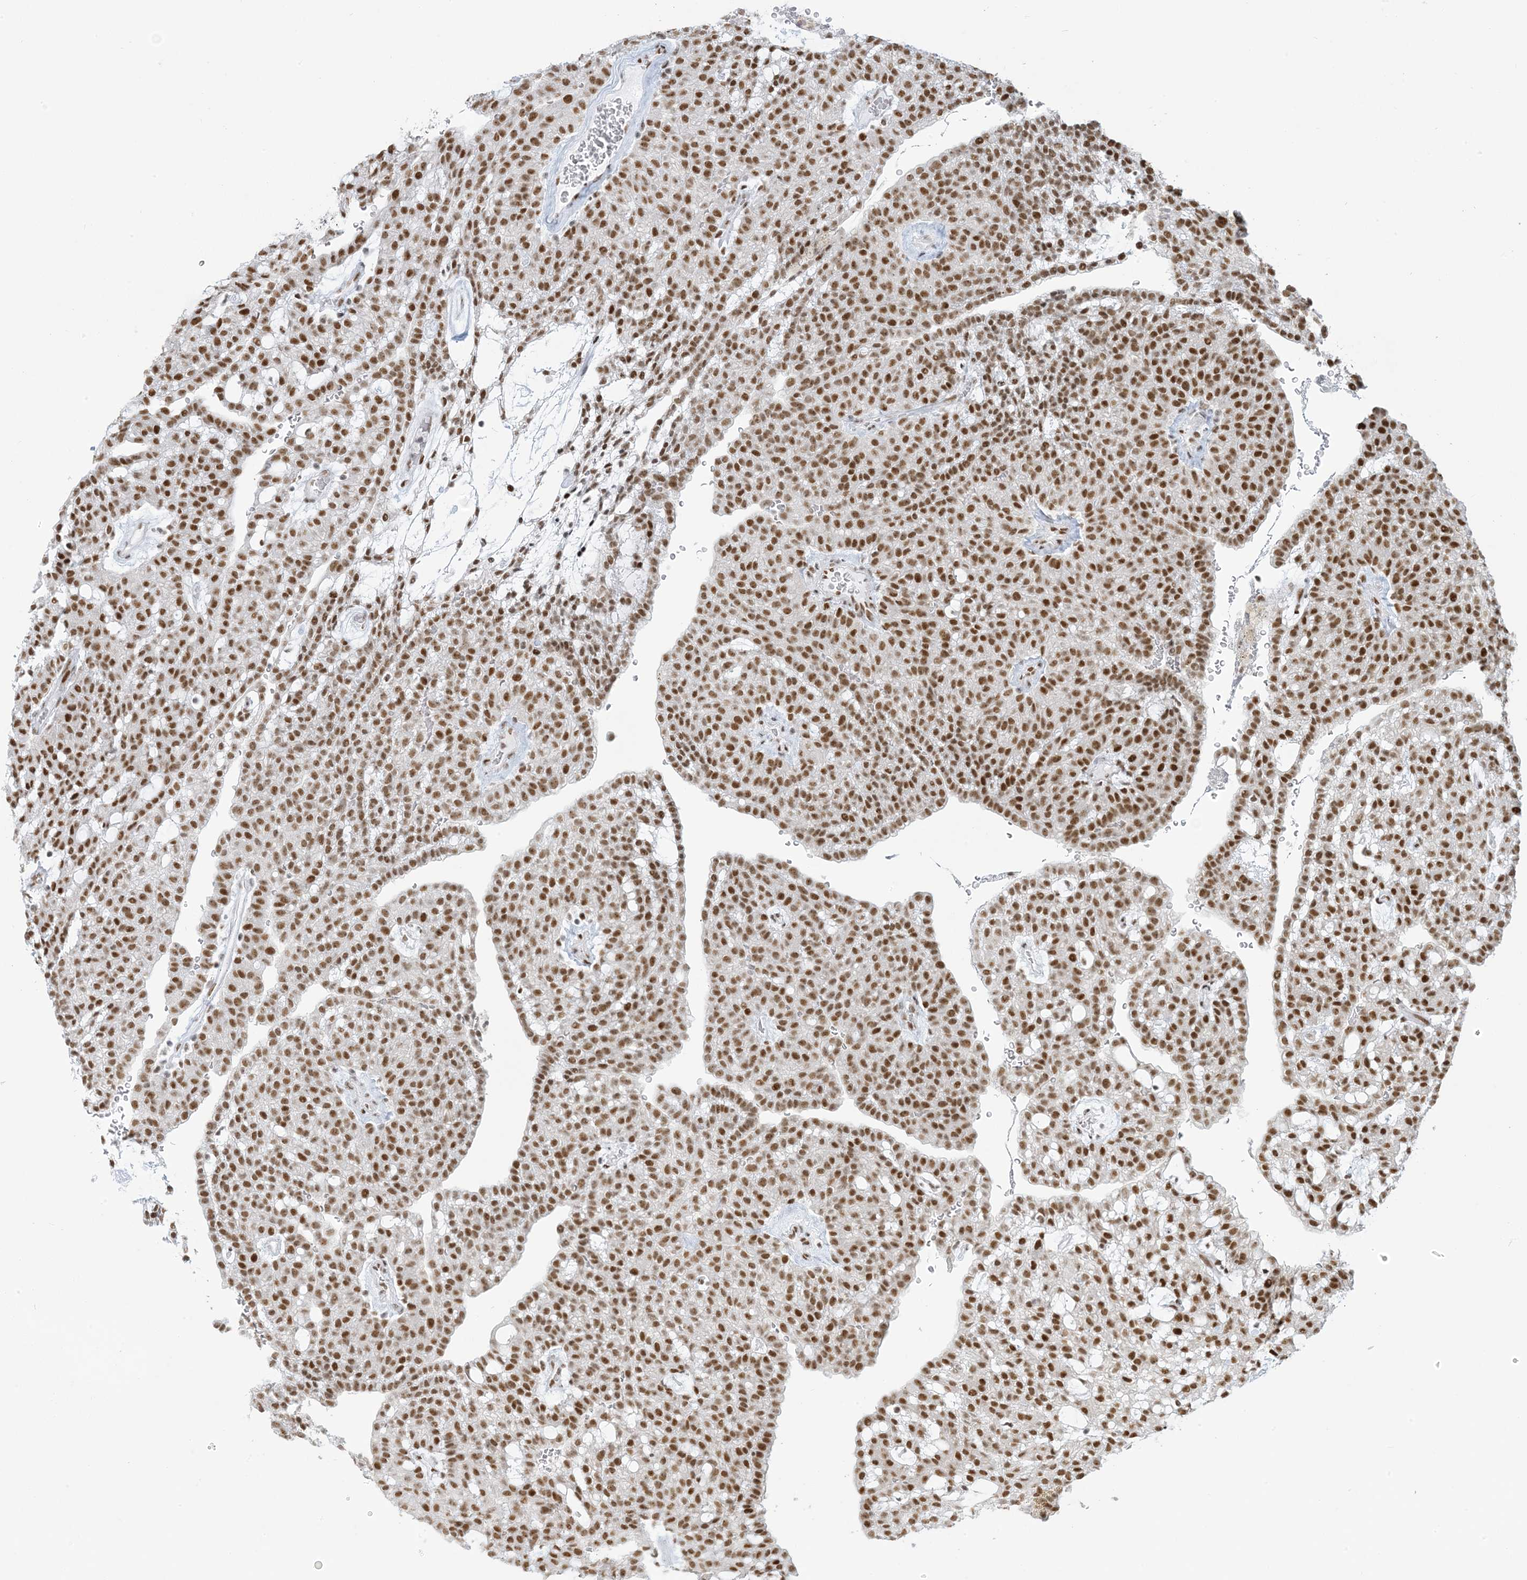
{"staining": {"intensity": "strong", "quantity": ">75%", "location": "nuclear"}, "tissue": "renal cancer", "cell_type": "Tumor cells", "image_type": "cancer", "snomed": [{"axis": "morphology", "description": "Adenocarcinoma, NOS"}, {"axis": "topography", "description": "Kidney"}], "caption": "Strong nuclear protein expression is identified in about >75% of tumor cells in renal cancer. Nuclei are stained in blue.", "gene": "STAG1", "patient": {"sex": "male", "age": 63}}